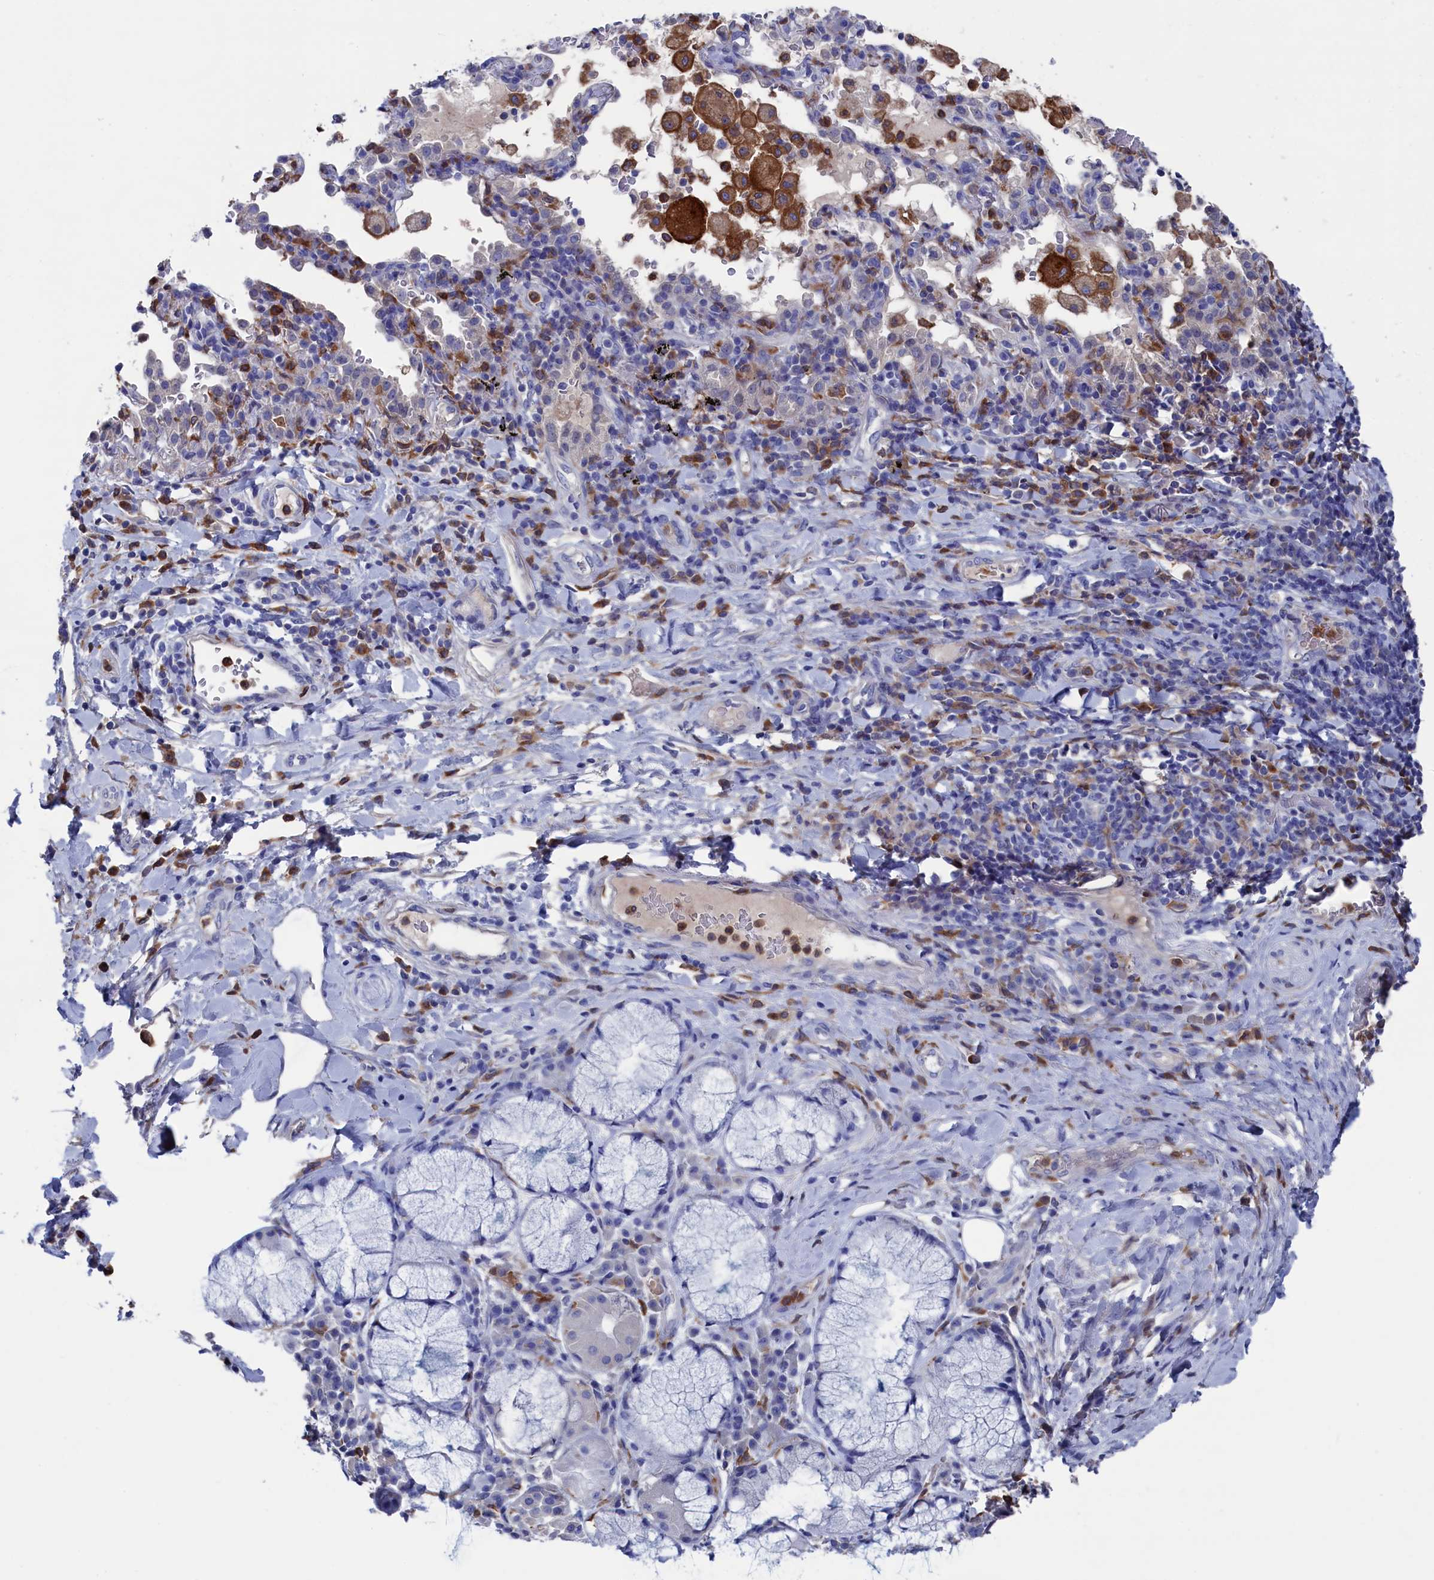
{"staining": {"intensity": "negative", "quantity": "none", "location": "none"}, "tissue": "adipose tissue", "cell_type": "Adipocytes", "image_type": "normal", "snomed": [{"axis": "morphology", "description": "Normal tissue, NOS"}, {"axis": "morphology", "description": "Squamous cell carcinoma, NOS"}, {"axis": "topography", "description": "Bronchus"}, {"axis": "topography", "description": "Lung"}], "caption": "This is an immunohistochemistry (IHC) image of unremarkable adipose tissue. There is no positivity in adipocytes.", "gene": "TYROBP", "patient": {"sex": "male", "age": 64}}